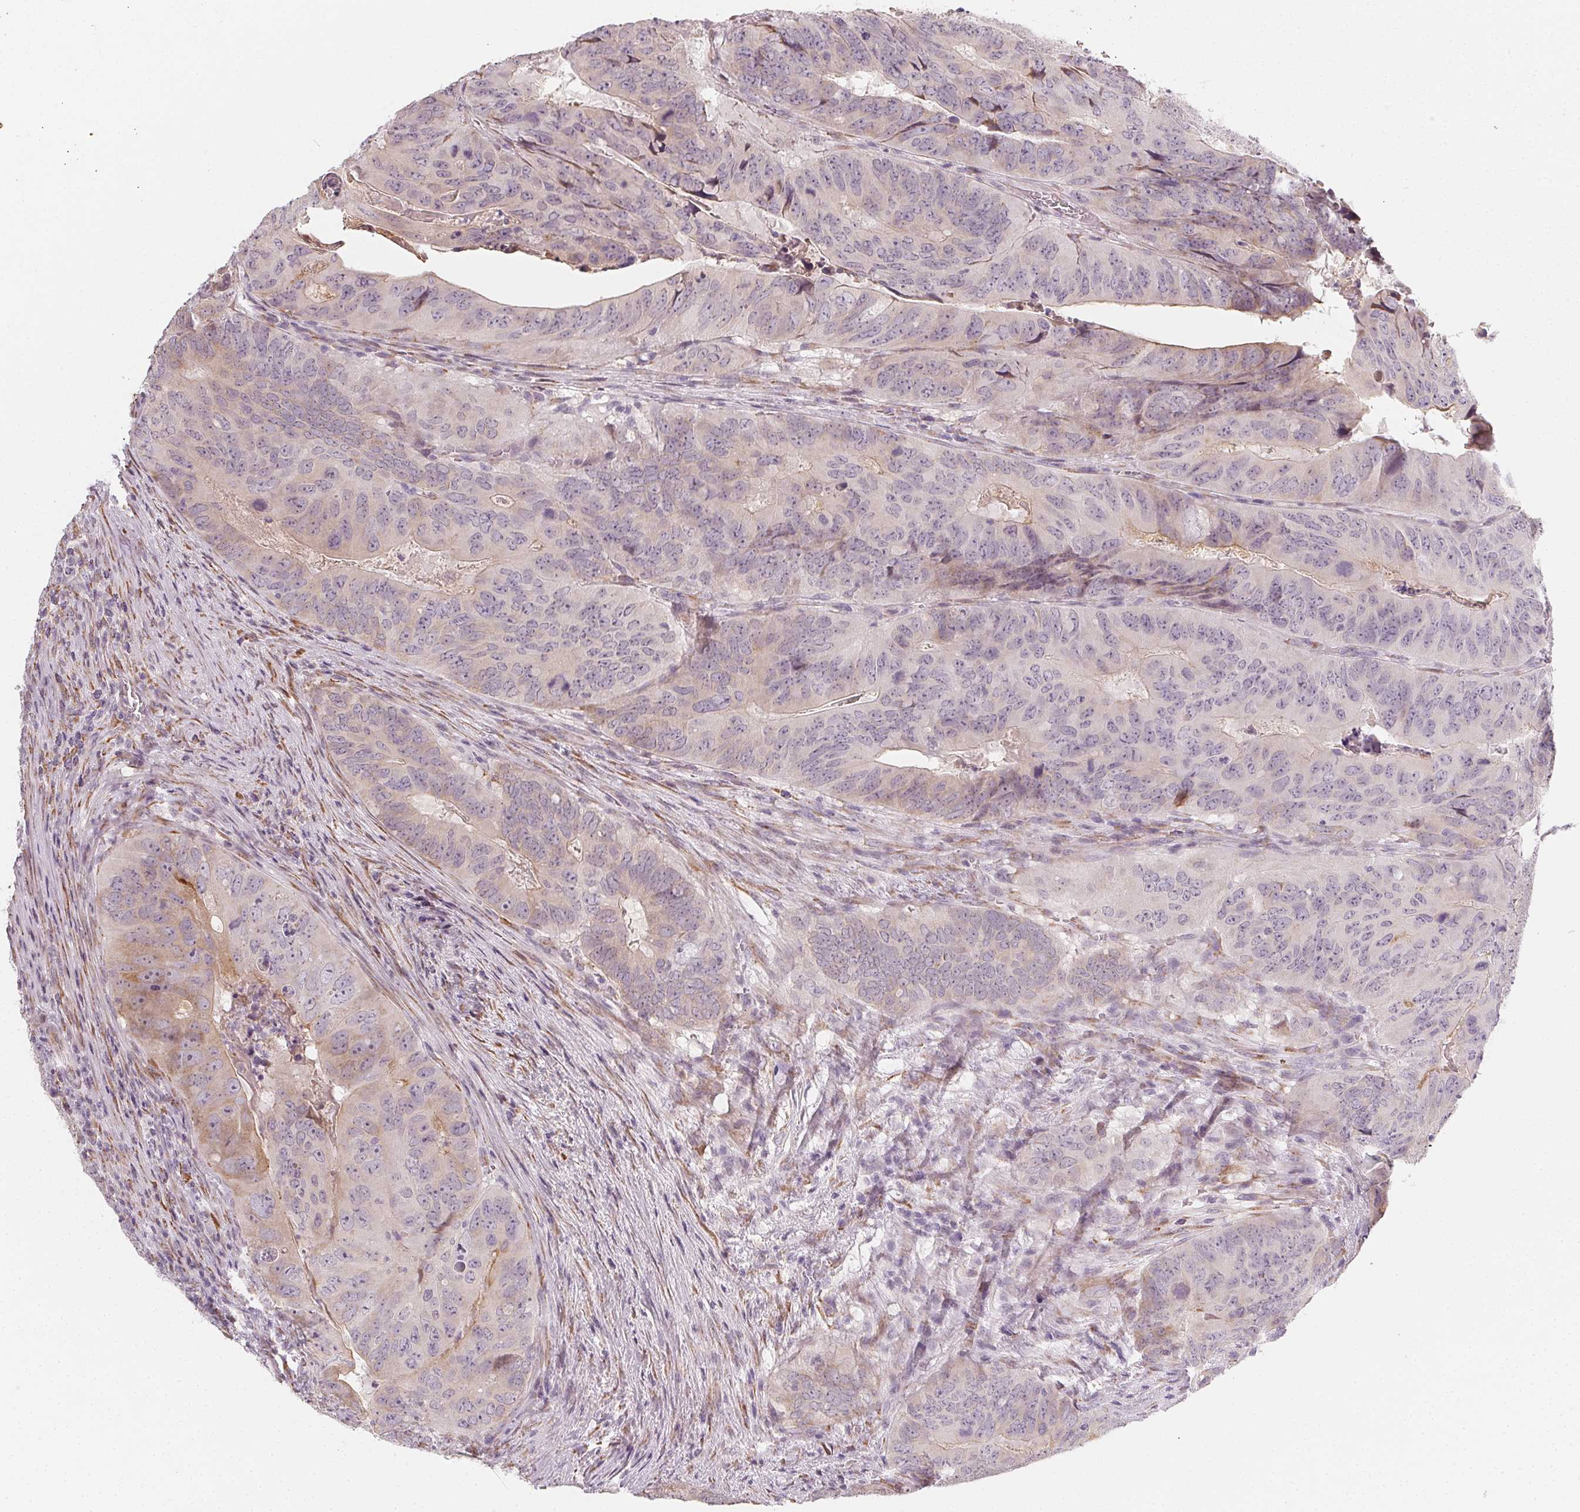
{"staining": {"intensity": "moderate", "quantity": "<25%", "location": "cytoplasmic/membranous"}, "tissue": "colorectal cancer", "cell_type": "Tumor cells", "image_type": "cancer", "snomed": [{"axis": "morphology", "description": "Adenocarcinoma, NOS"}, {"axis": "topography", "description": "Colon"}], "caption": "Immunohistochemical staining of human colorectal cancer demonstrates moderate cytoplasmic/membranous protein expression in about <25% of tumor cells. The staining was performed using DAB to visualize the protein expression in brown, while the nuclei were stained in blue with hematoxylin (Magnification: 20x).", "gene": "CCDC96", "patient": {"sex": "male", "age": 79}}